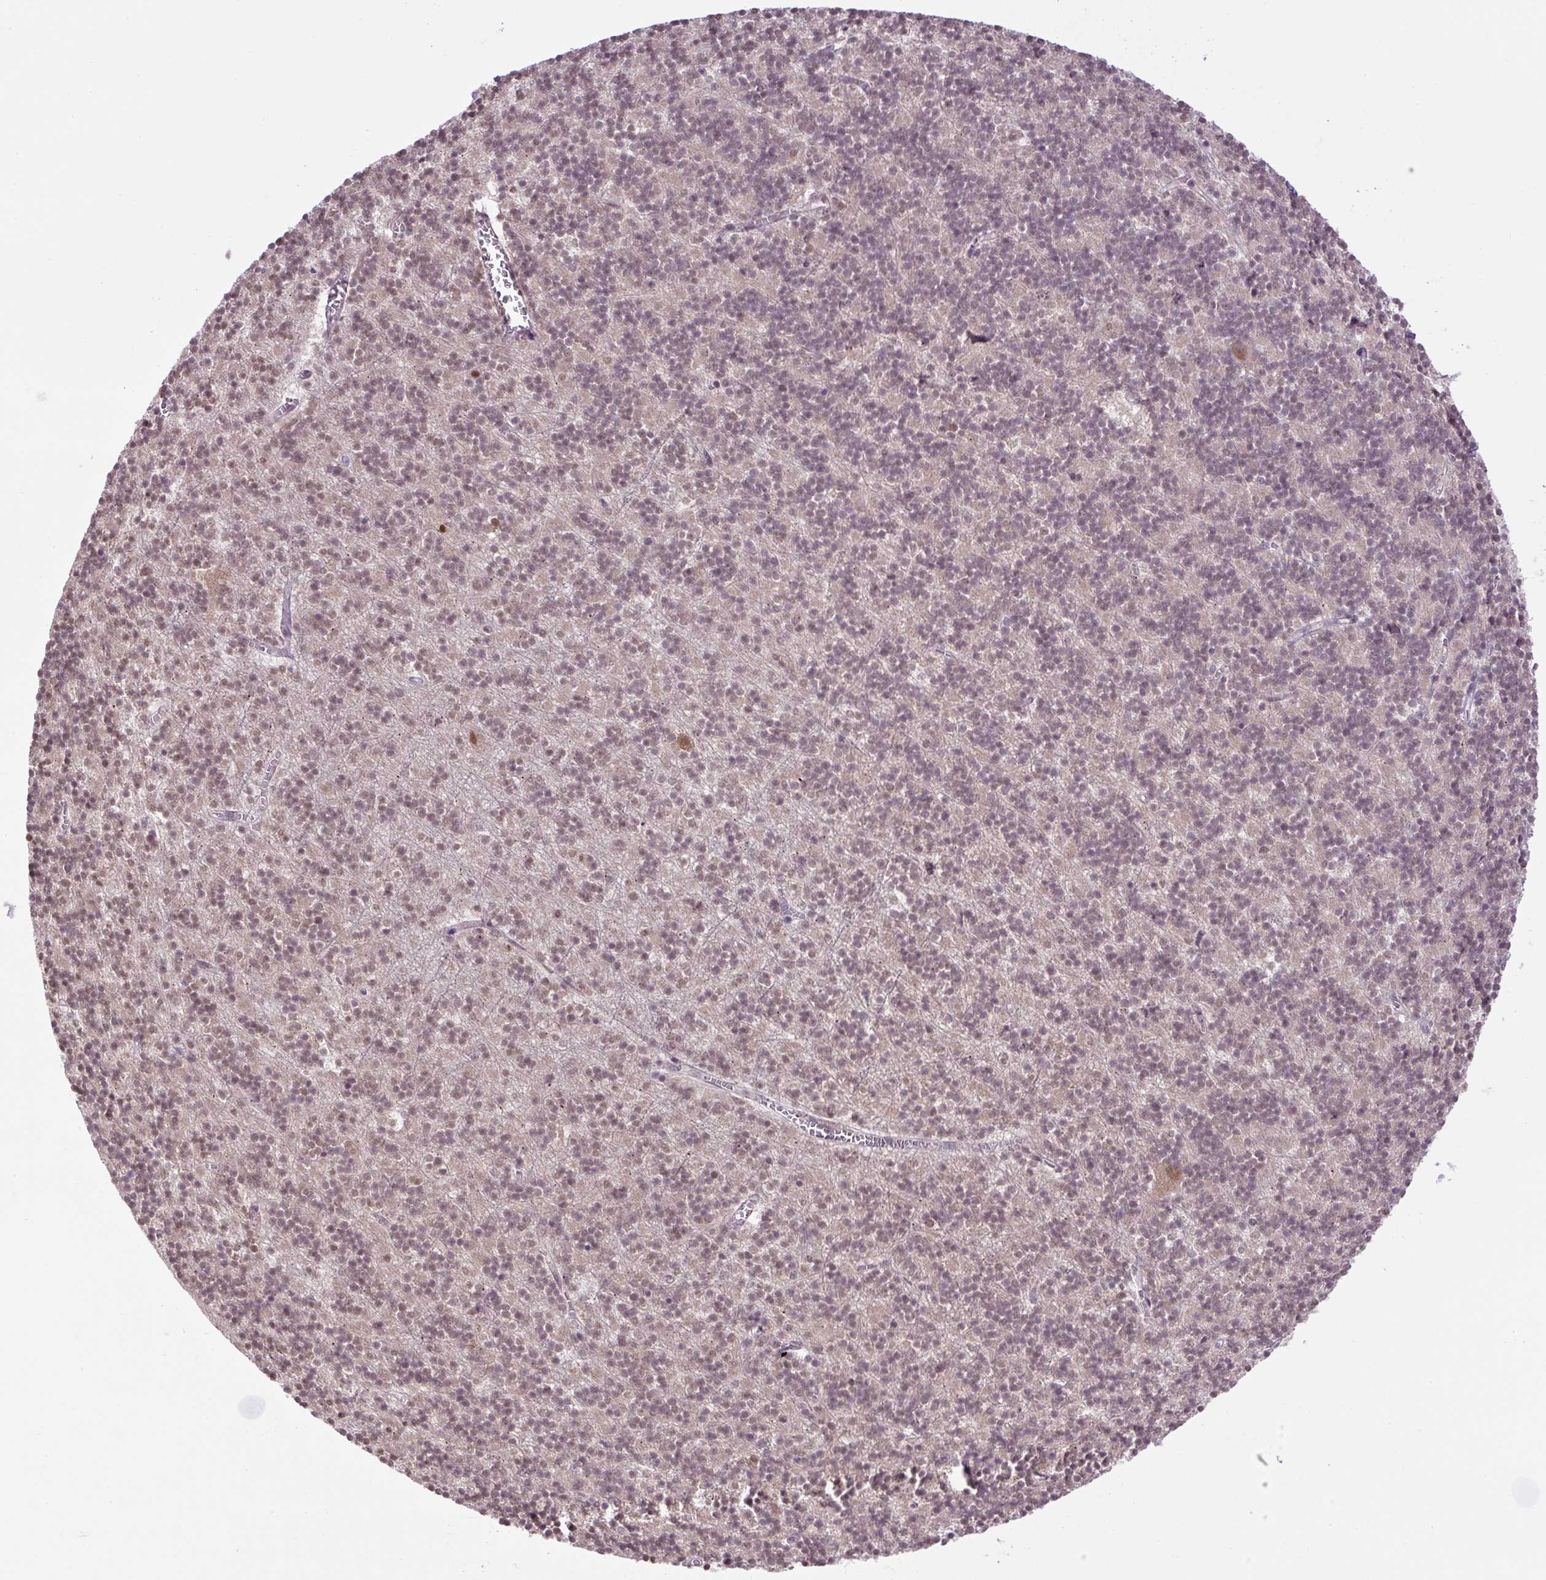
{"staining": {"intensity": "weak", "quantity": "<25%", "location": "nuclear"}, "tissue": "cerebellum", "cell_type": "Cells in granular layer", "image_type": "normal", "snomed": [{"axis": "morphology", "description": "Normal tissue, NOS"}, {"axis": "topography", "description": "Cerebellum"}], "caption": "IHC micrograph of unremarkable cerebellum: cerebellum stained with DAB (3,3'-diaminobenzidine) shows no significant protein staining in cells in granular layer. (DAB (3,3'-diaminobenzidine) immunohistochemistry (IHC), high magnification).", "gene": "SGTA", "patient": {"sex": "male", "age": 54}}